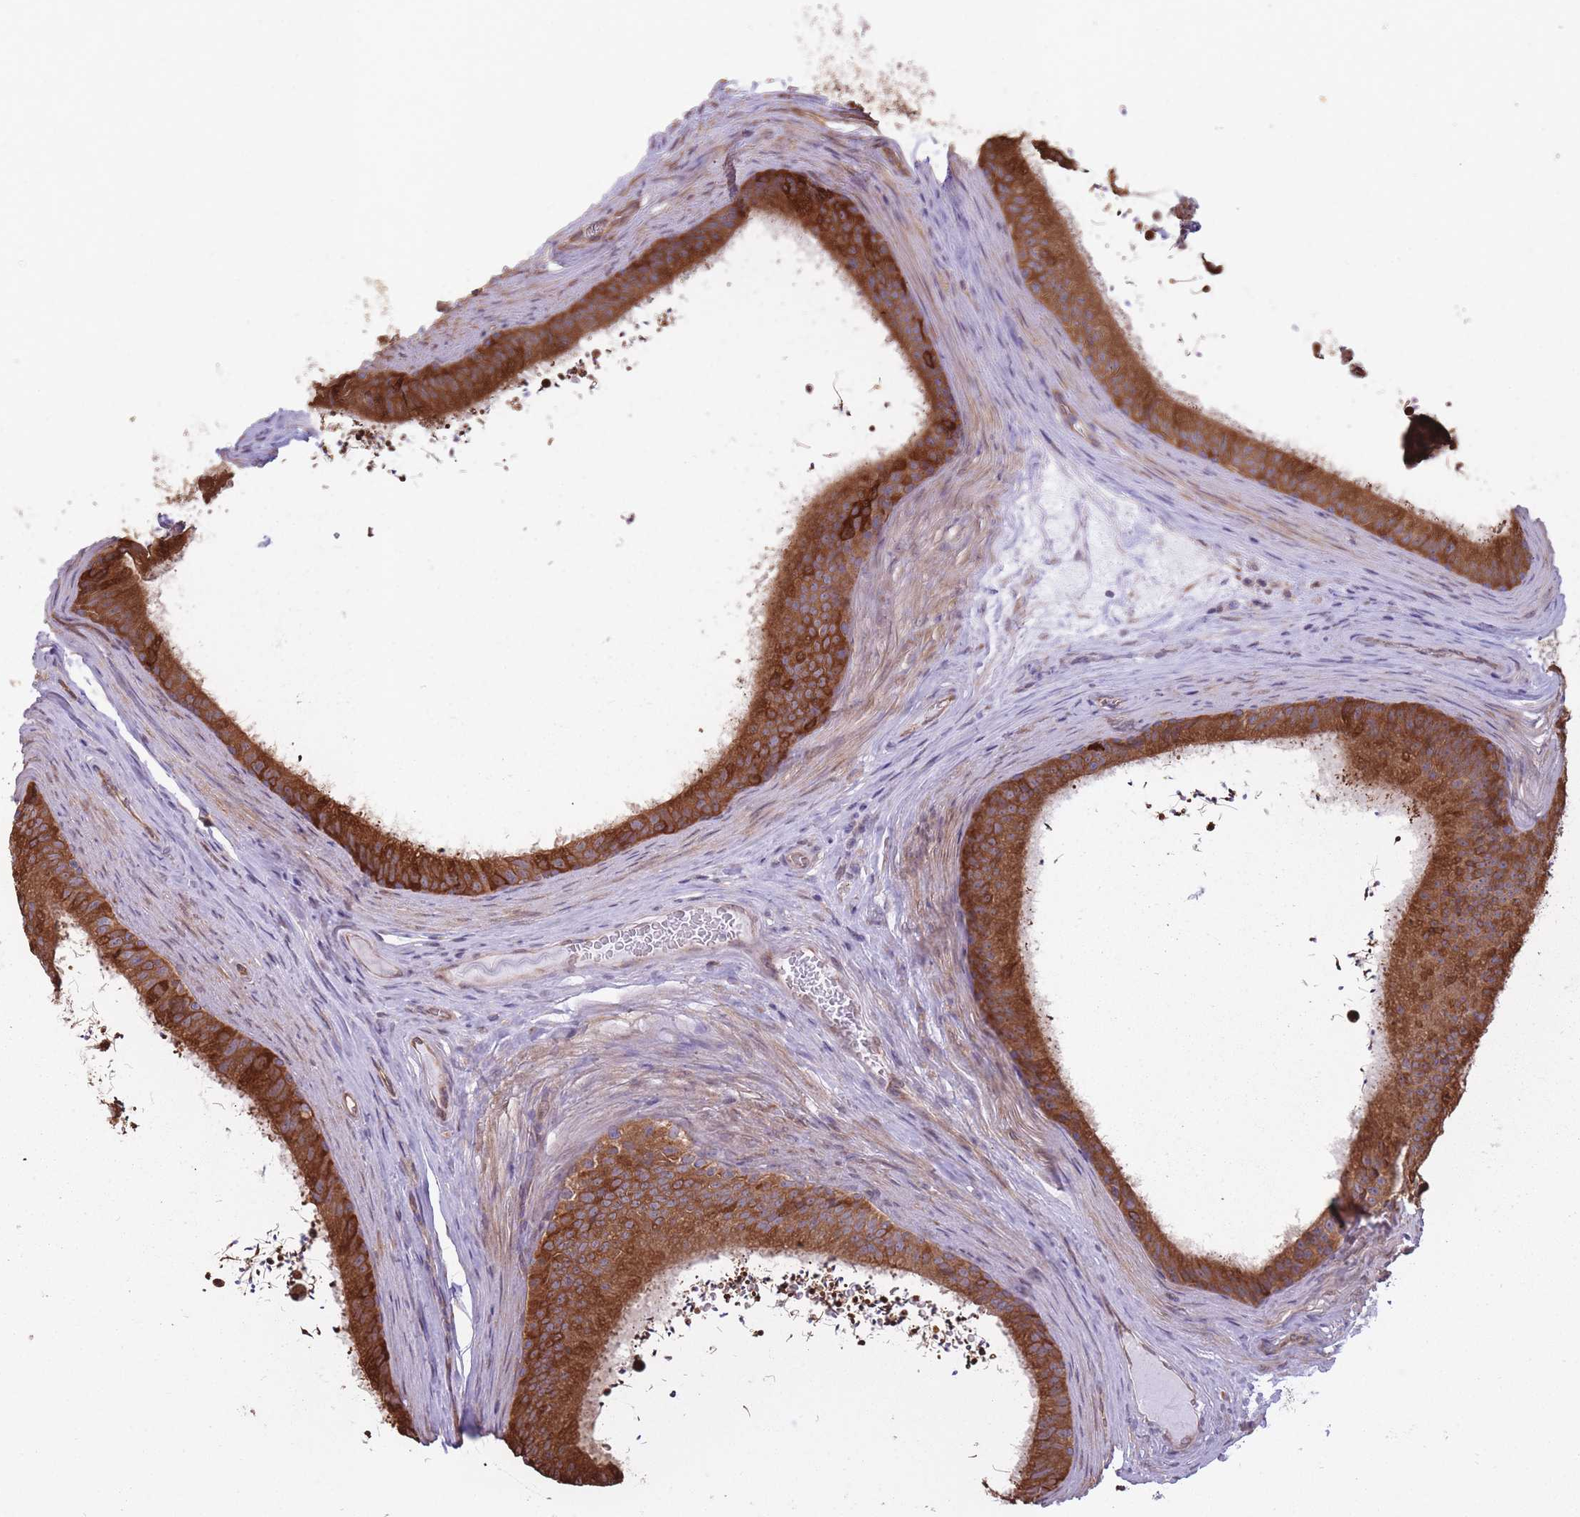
{"staining": {"intensity": "strong", "quantity": ">75%", "location": "cytoplasmic/membranous"}, "tissue": "epididymis", "cell_type": "Glandular cells", "image_type": "normal", "snomed": [{"axis": "morphology", "description": "Normal tissue, NOS"}, {"axis": "topography", "description": "Testis"}, {"axis": "topography", "description": "Epididymis"}], "caption": "Immunohistochemical staining of benign epididymis displays strong cytoplasmic/membranous protein expression in approximately >75% of glandular cells.", "gene": "ARL13B", "patient": {"sex": "male", "age": 41}}